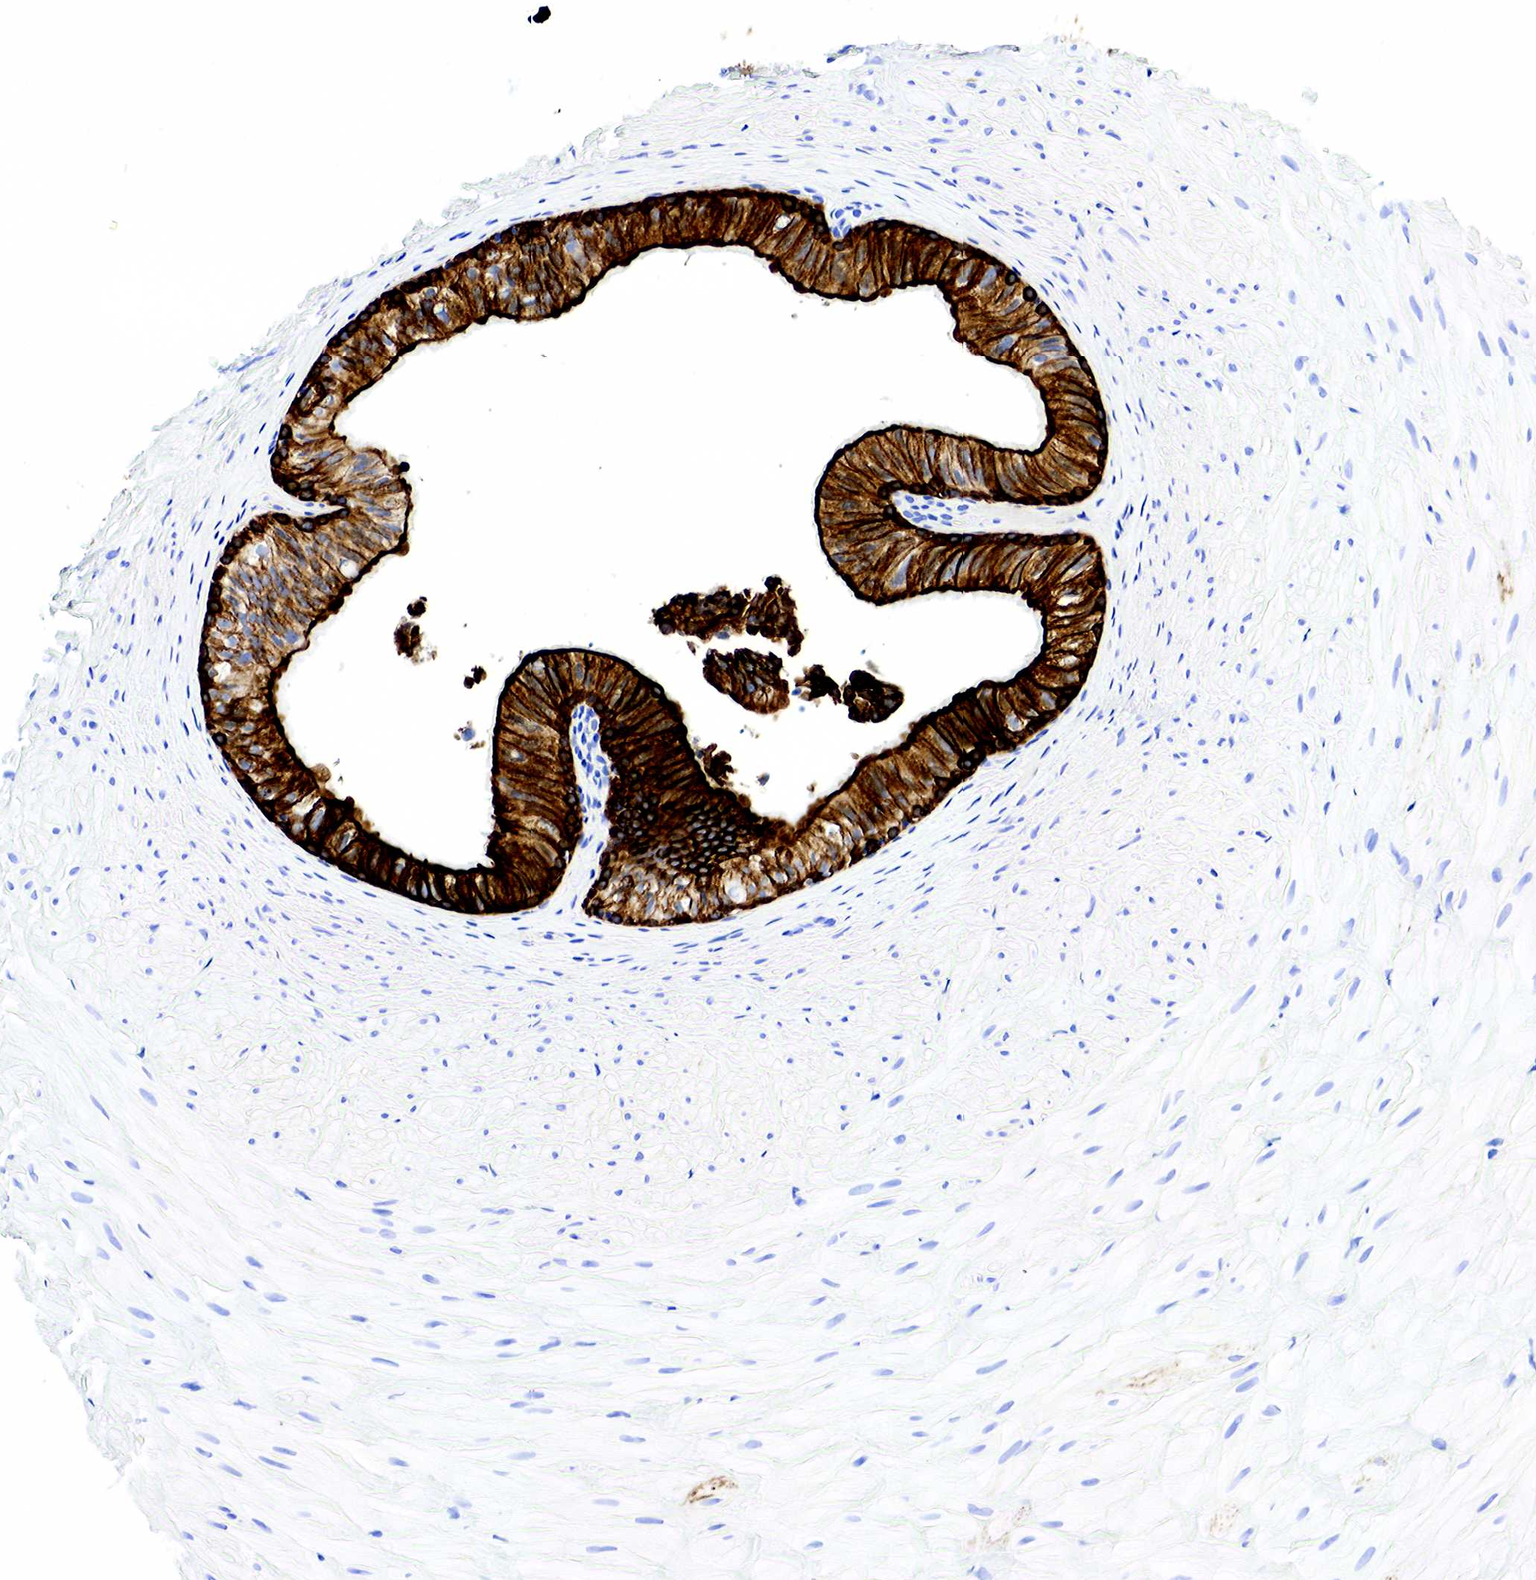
{"staining": {"intensity": "strong", "quantity": ">75%", "location": "cytoplasmic/membranous"}, "tissue": "epididymis", "cell_type": "Glandular cells", "image_type": "normal", "snomed": [{"axis": "morphology", "description": "Normal tissue, NOS"}, {"axis": "topography", "description": "Epididymis"}], "caption": "Epididymis stained with DAB (3,3'-diaminobenzidine) IHC demonstrates high levels of strong cytoplasmic/membranous staining in approximately >75% of glandular cells.", "gene": "KRT7", "patient": {"sex": "male", "age": 37}}